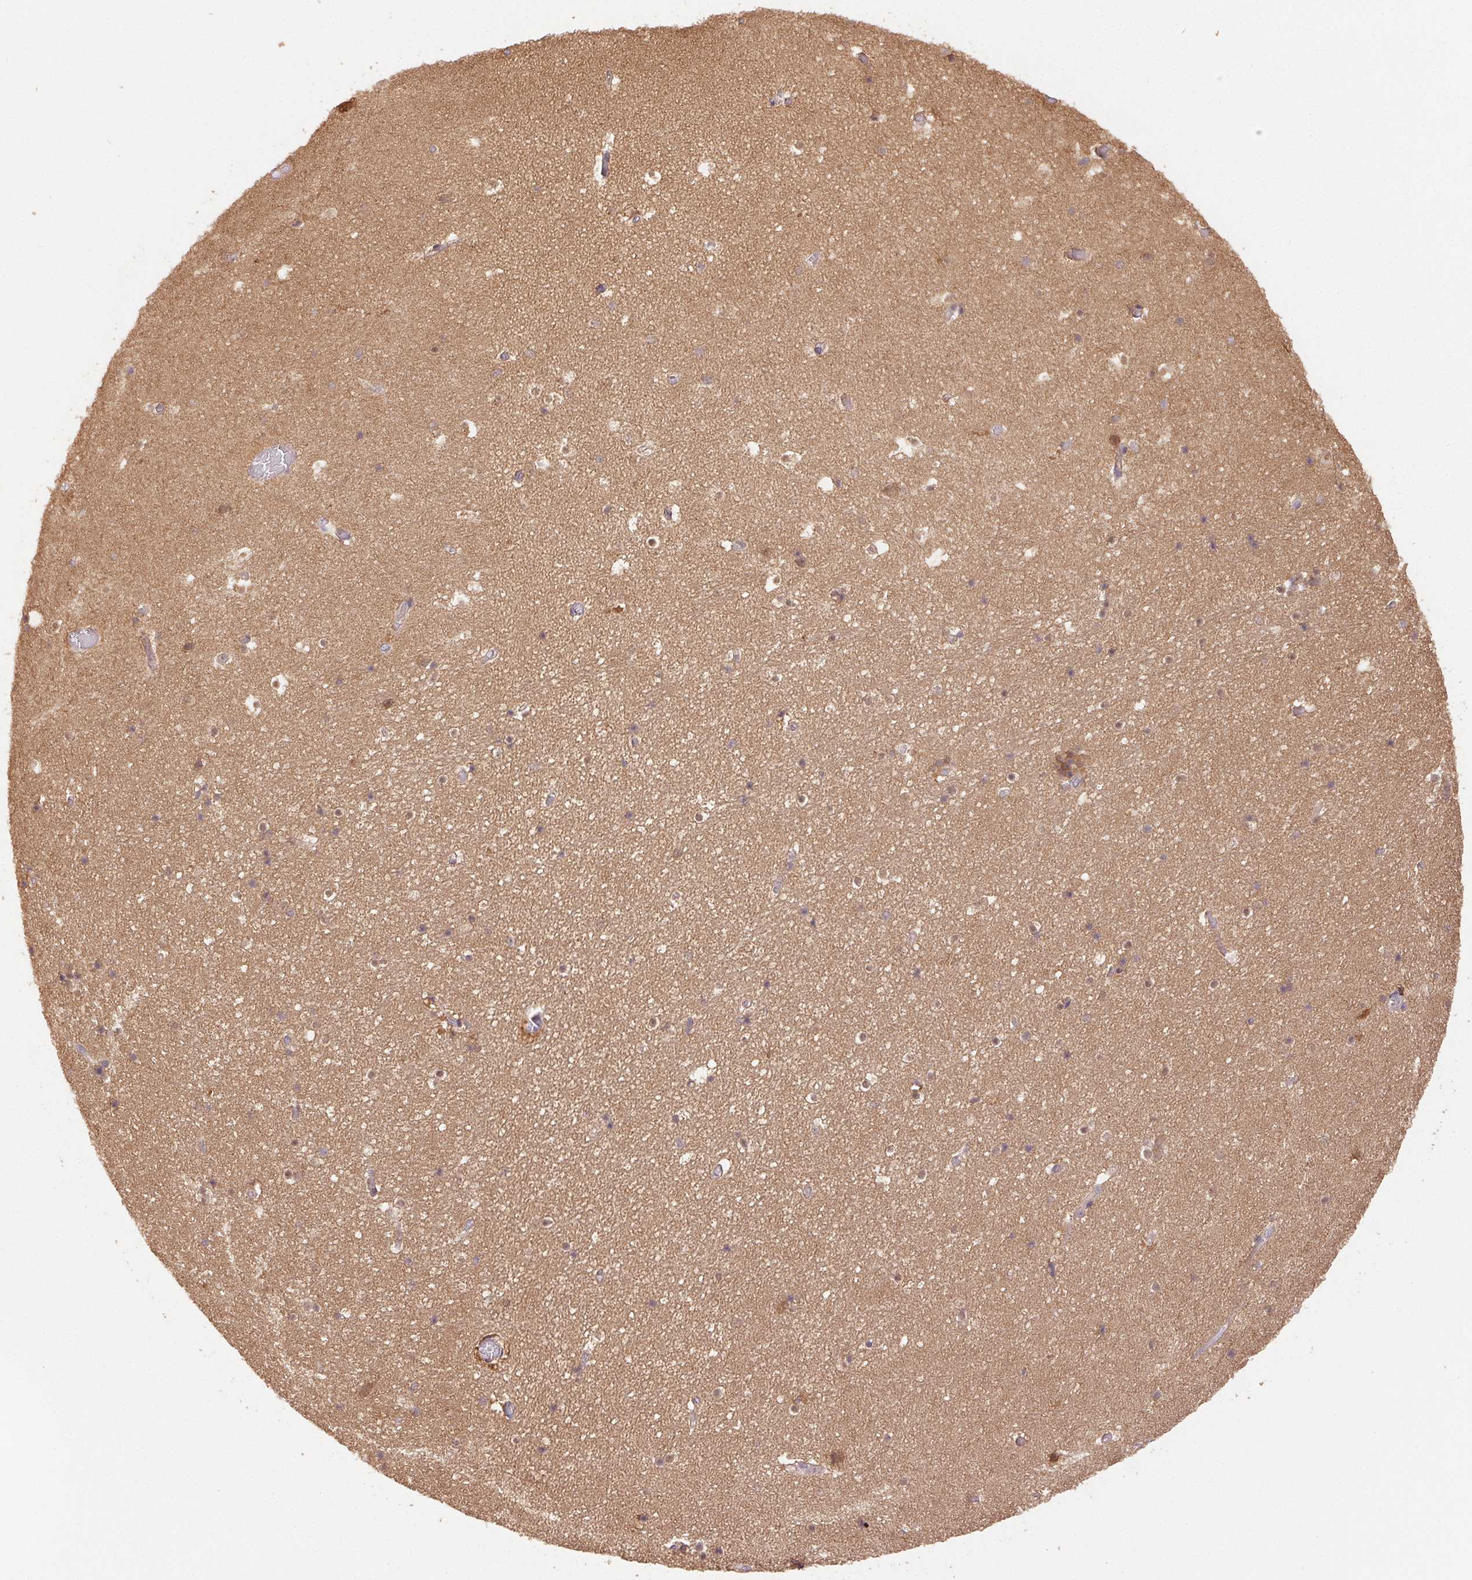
{"staining": {"intensity": "moderate", "quantity": "25%-75%", "location": "cytoplasmic/membranous,nuclear"}, "tissue": "hippocampus", "cell_type": "Glial cells", "image_type": "normal", "snomed": [{"axis": "morphology", "description": "Normal tissue, NOS"}, {"axis": "topography", "description": "Hippocampus"}], "caption": "Immunohistochemical staining of normal hippocampus shows moderate cytoplasmic/membranous,nuclear protein expression in about 25%-75% of glial cells.", "gene": "GDI1", "patient": {"sex": "male", "age": 26}}